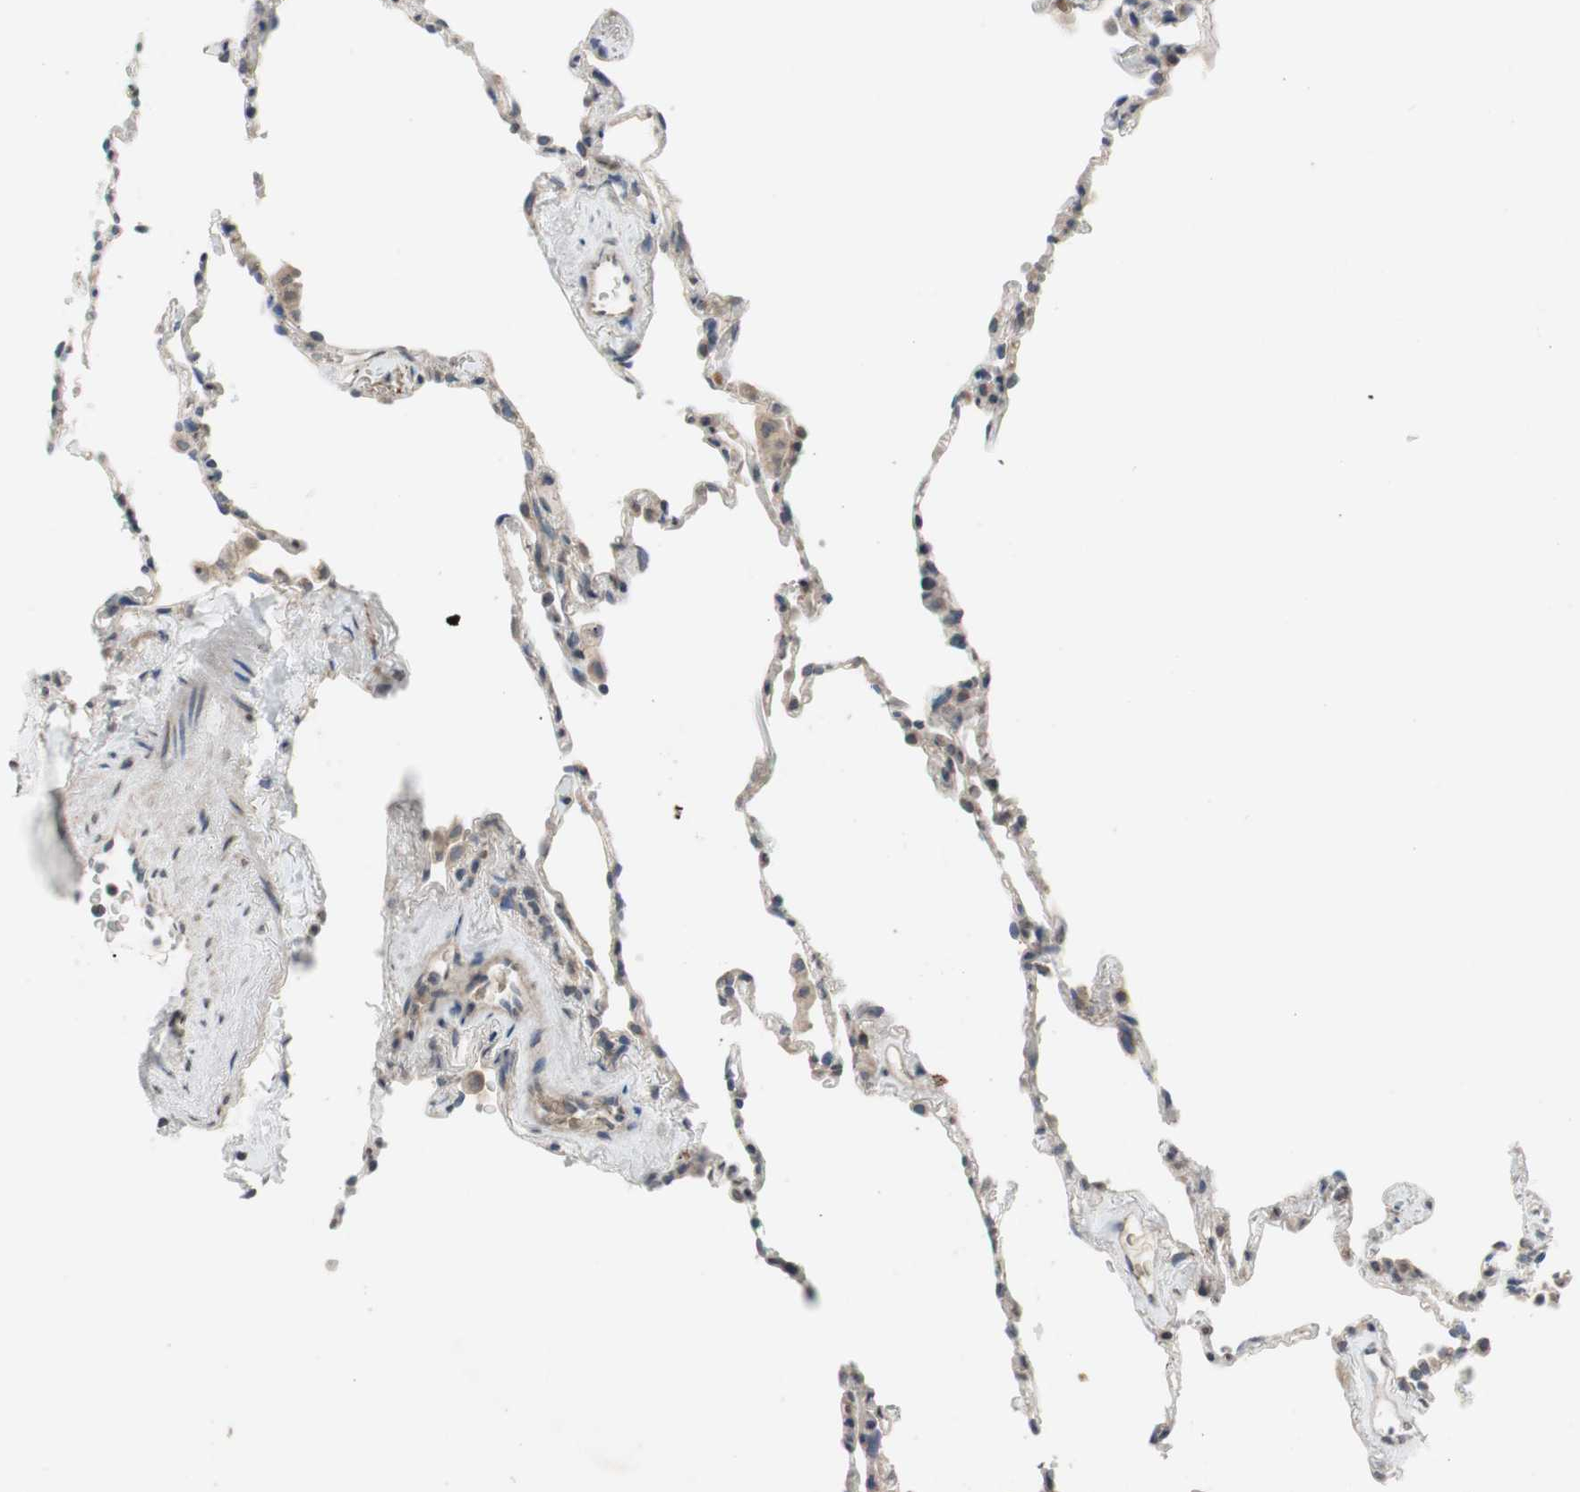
{"staining": {"intensity": "weak", "quantity": "<25%", "location": "cytoplasmic/membranous"}, "tissue": "lung", "cell_type": "Alveolar cells", "image_type": "normal", "snomed": [{"axis": "morphology", "description": "Normal tissue, NOS"}, {"axis": "topography", "description": "Lung"}], "caption": "An IHC photomicrograph of normal lung is shown. There is no staining in alveolar cells of lung.", "gene": "ADD2", "patient": {"sex": "male", "age": 59}}